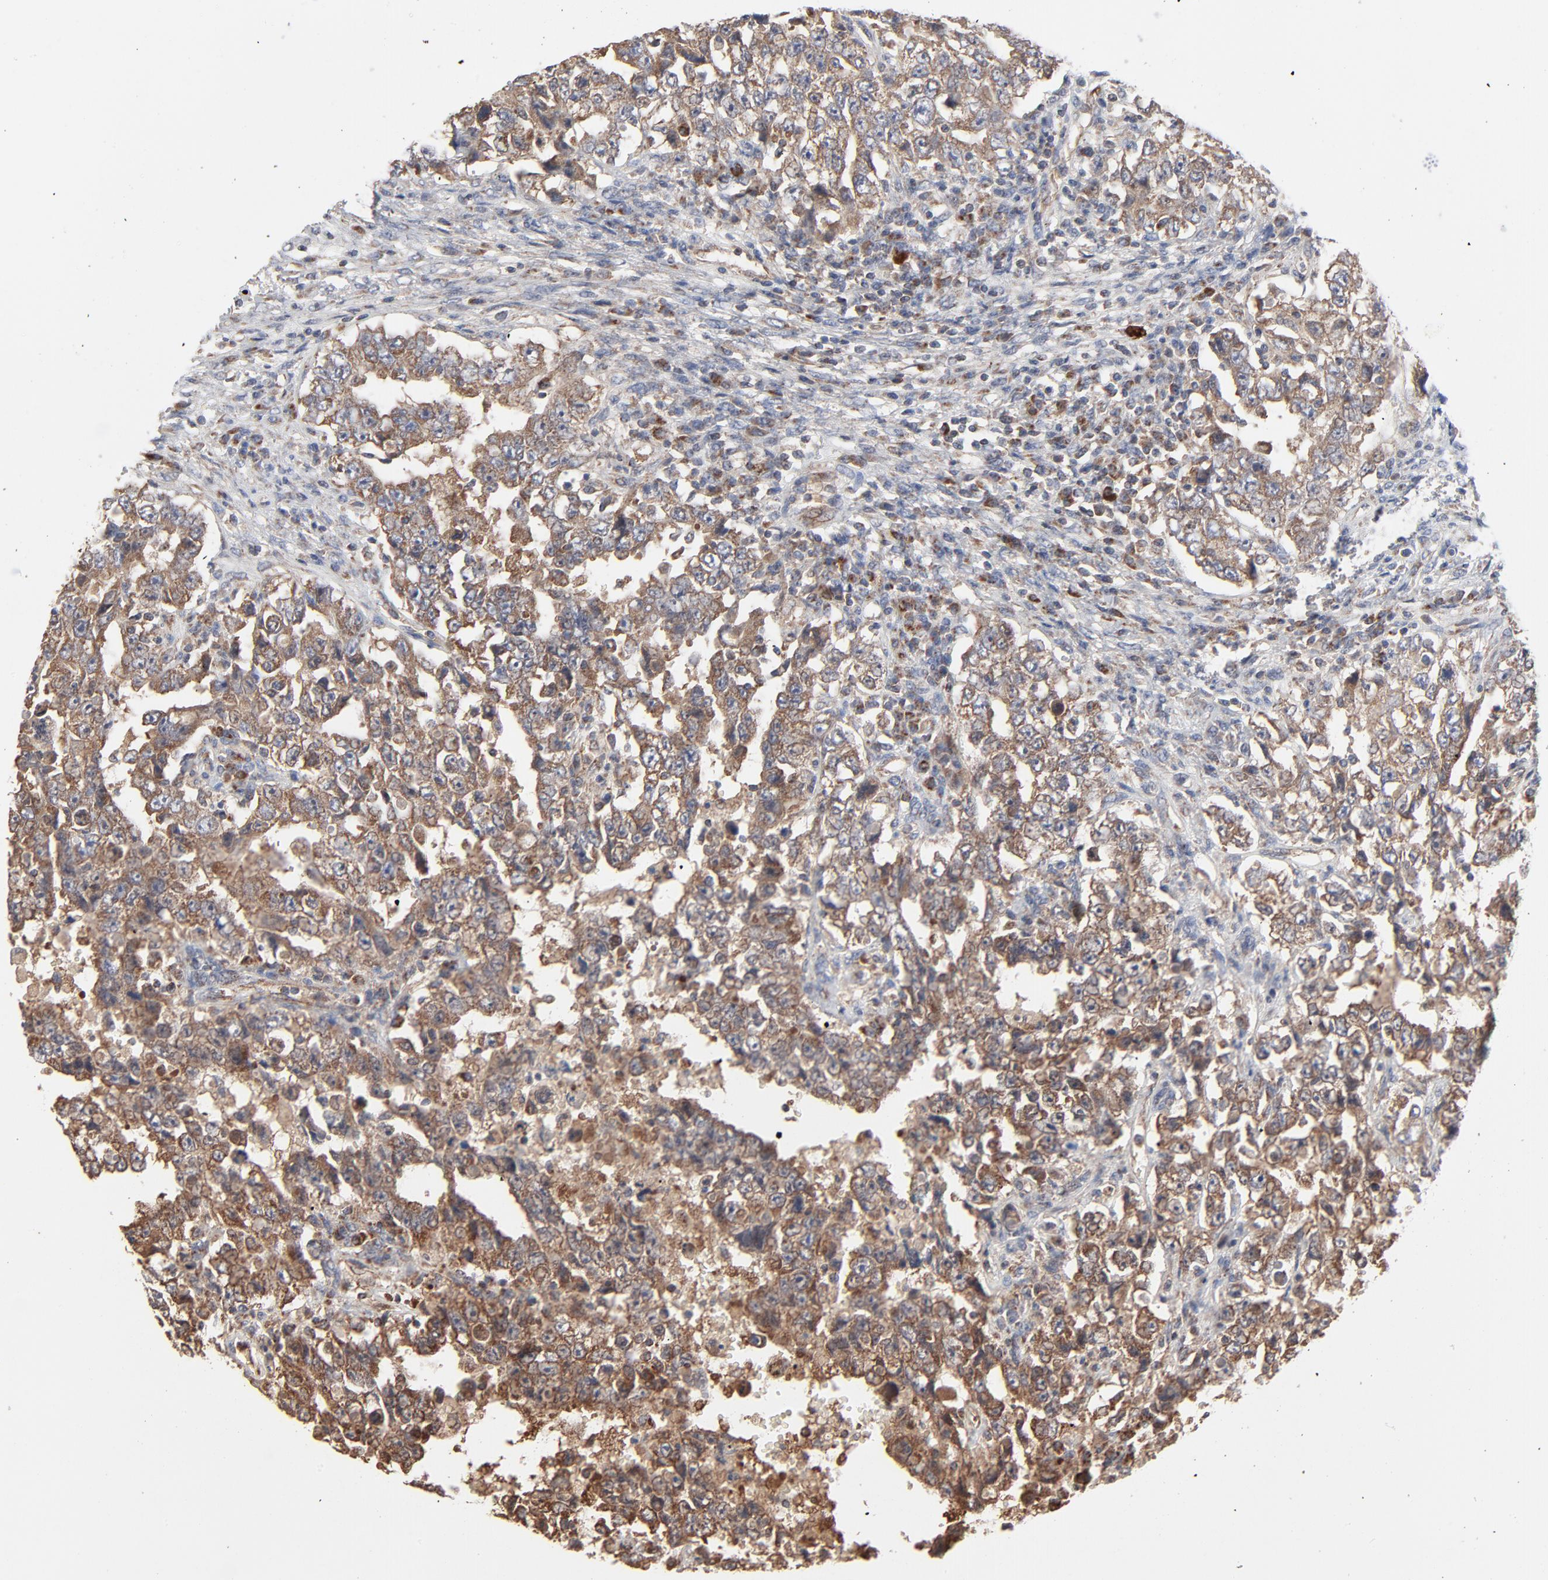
{"staining": {"intensity": "moderate", "quantity": ">75%", "location": "cytoplasmic/membranous"}, "tissue": "testis cancer", "cell_type": "Tumor cells", "image_type": "cancer", "snomed": [{"axis": "morphology", "description": "Carcinoma, Embryonal, NOS"}, {"axis": "topography", "description": "Testis"}], "caption": "Protein expression analysis of testis cancer (embryonal carcinoma) reveals moderate cytoplasmic/membranous positivity in approximately >75% of tumor cells.", "gene": "ABLIM3", "patient": {"sex": "male", "age": 26}}